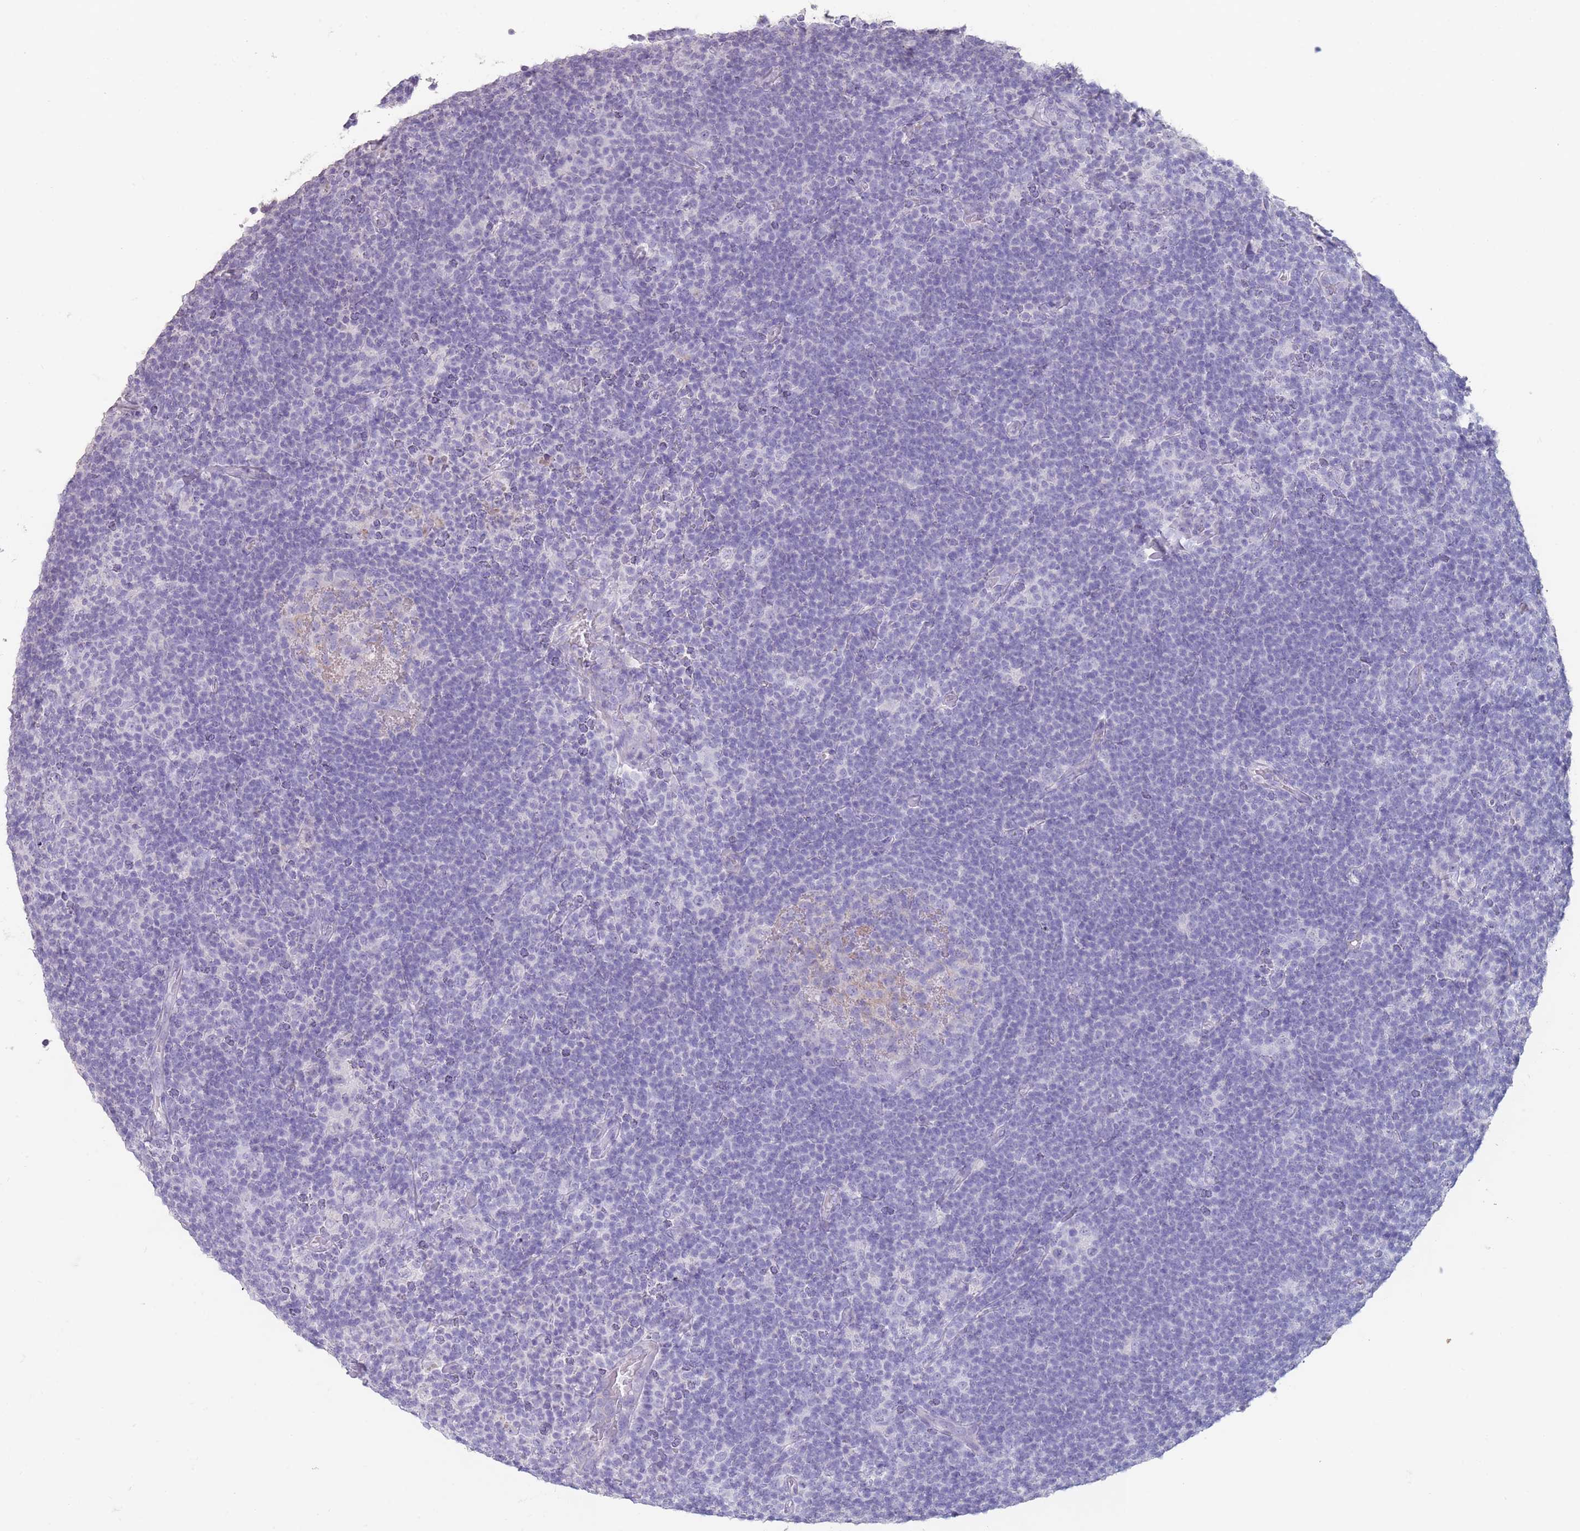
{"staining": {"intensity": "negative", "quantity": "none", "location": "none"}, "tissue": "lymphoma", "cell_type": "Tumor cells", "image_type": "cancer", "snomed": [{"axis": "morphology", "description": "Hodgkin's disease, NOS"}, {"axis": "topography", "description": "Lymph node"}], "caption": "A histopathology image of human Hodgkin's disease is negative for staining in tumor cells.", "gene": "RHBG", "patient": {"sex": "female", "age": 57}}